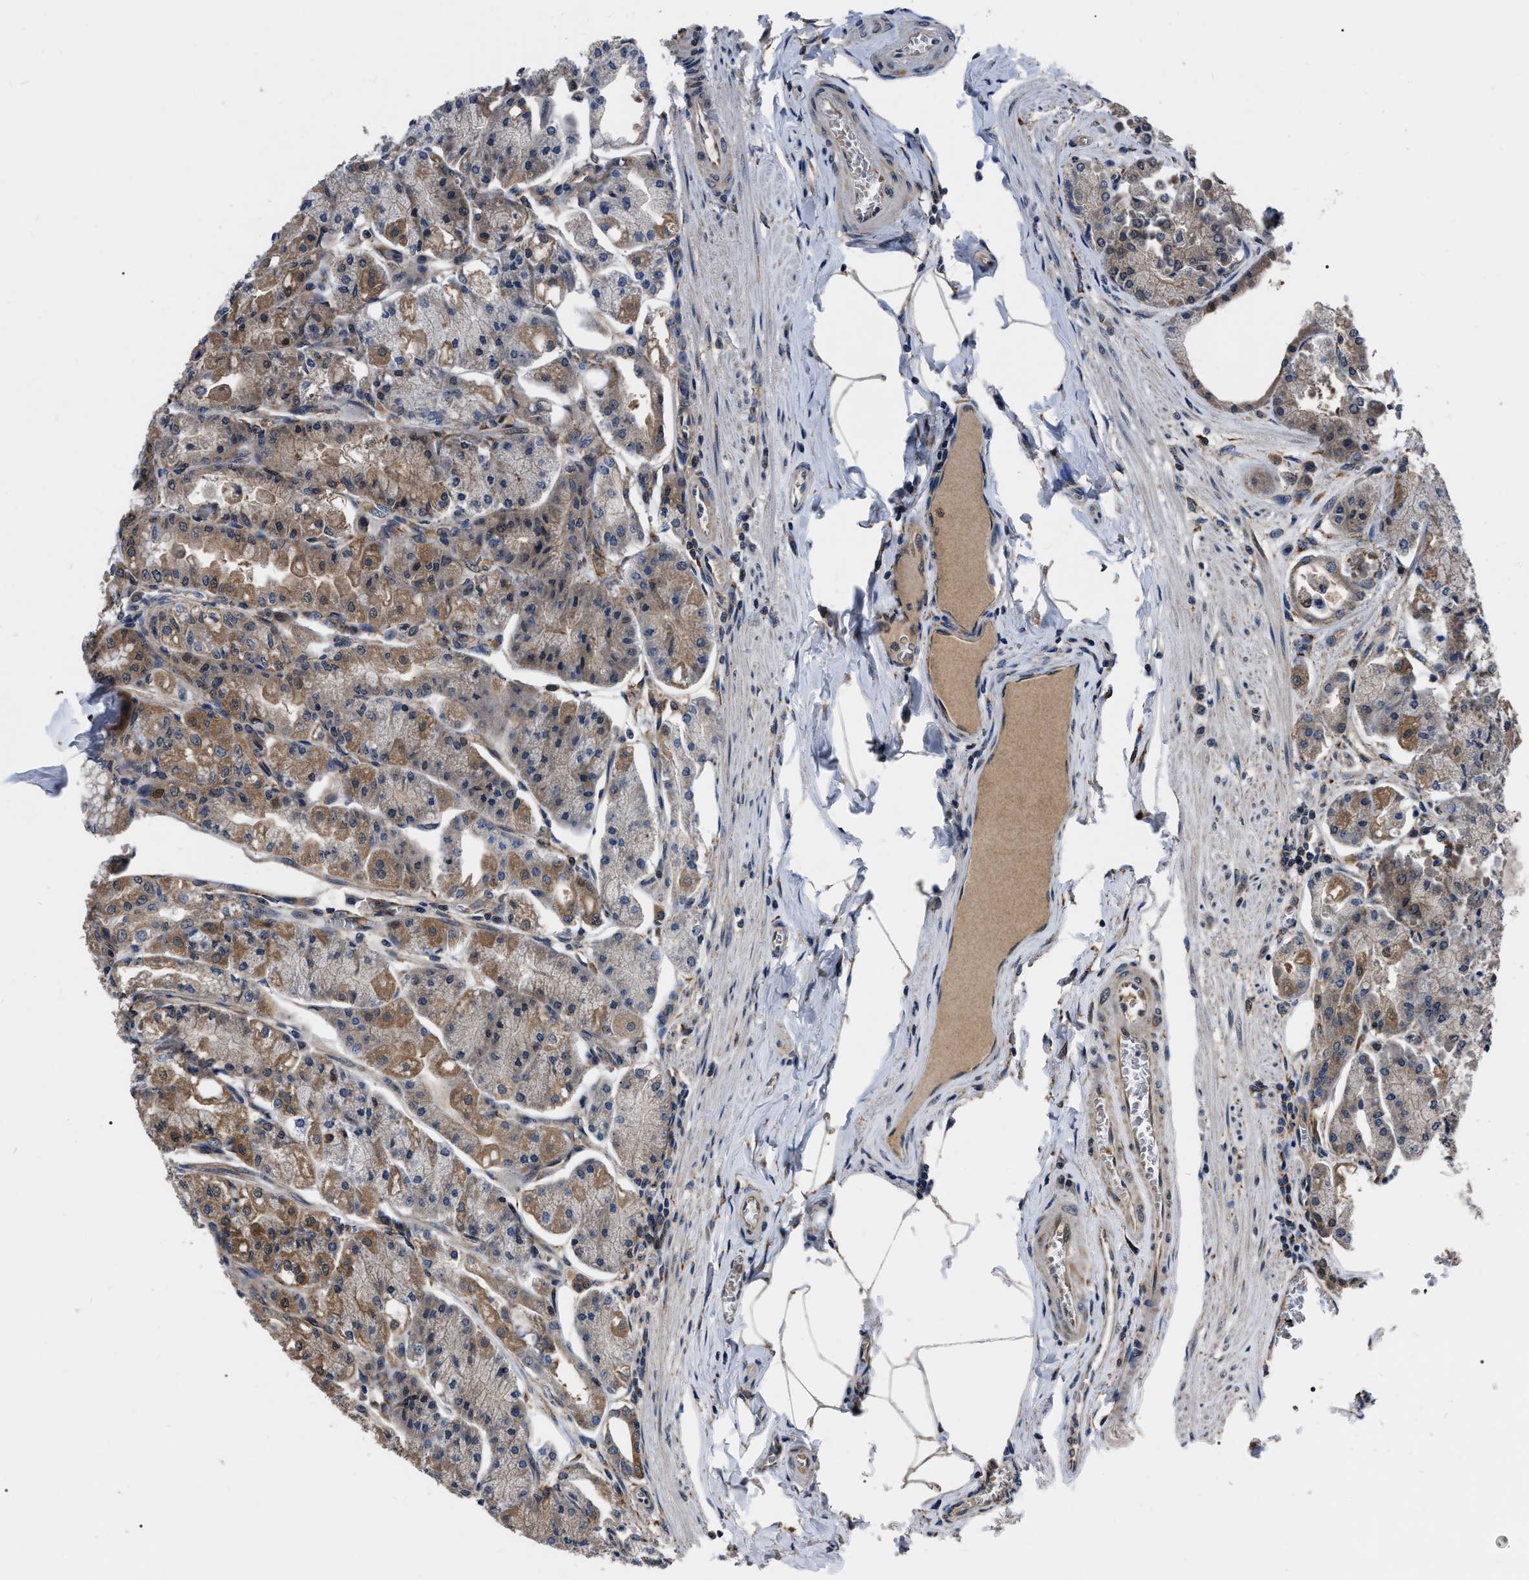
{"staining": {"intensity": "strong", "quantity": ">75%", "location": "cytoplasmic/membranous"}, "tissue": "stomach", "cell_type": "Glandular cells", "image_type": "normal", "snomed": [{"axis": "morphology", "description": "Normal tissue, NOS"}, {"axis": "topography", "description": "Stomach, lower"}], "caption": "High-power microscopy captured an immunohistochemistry (IHC) histopathology image of normal stomach, revealing strong cytoplasmic/membranous positivity in about >75% of glandular cells. (IHC, brightfield microscopy, high magnification).", "gene": "GET4", "patient": {"sex": "male", "age": 71}}